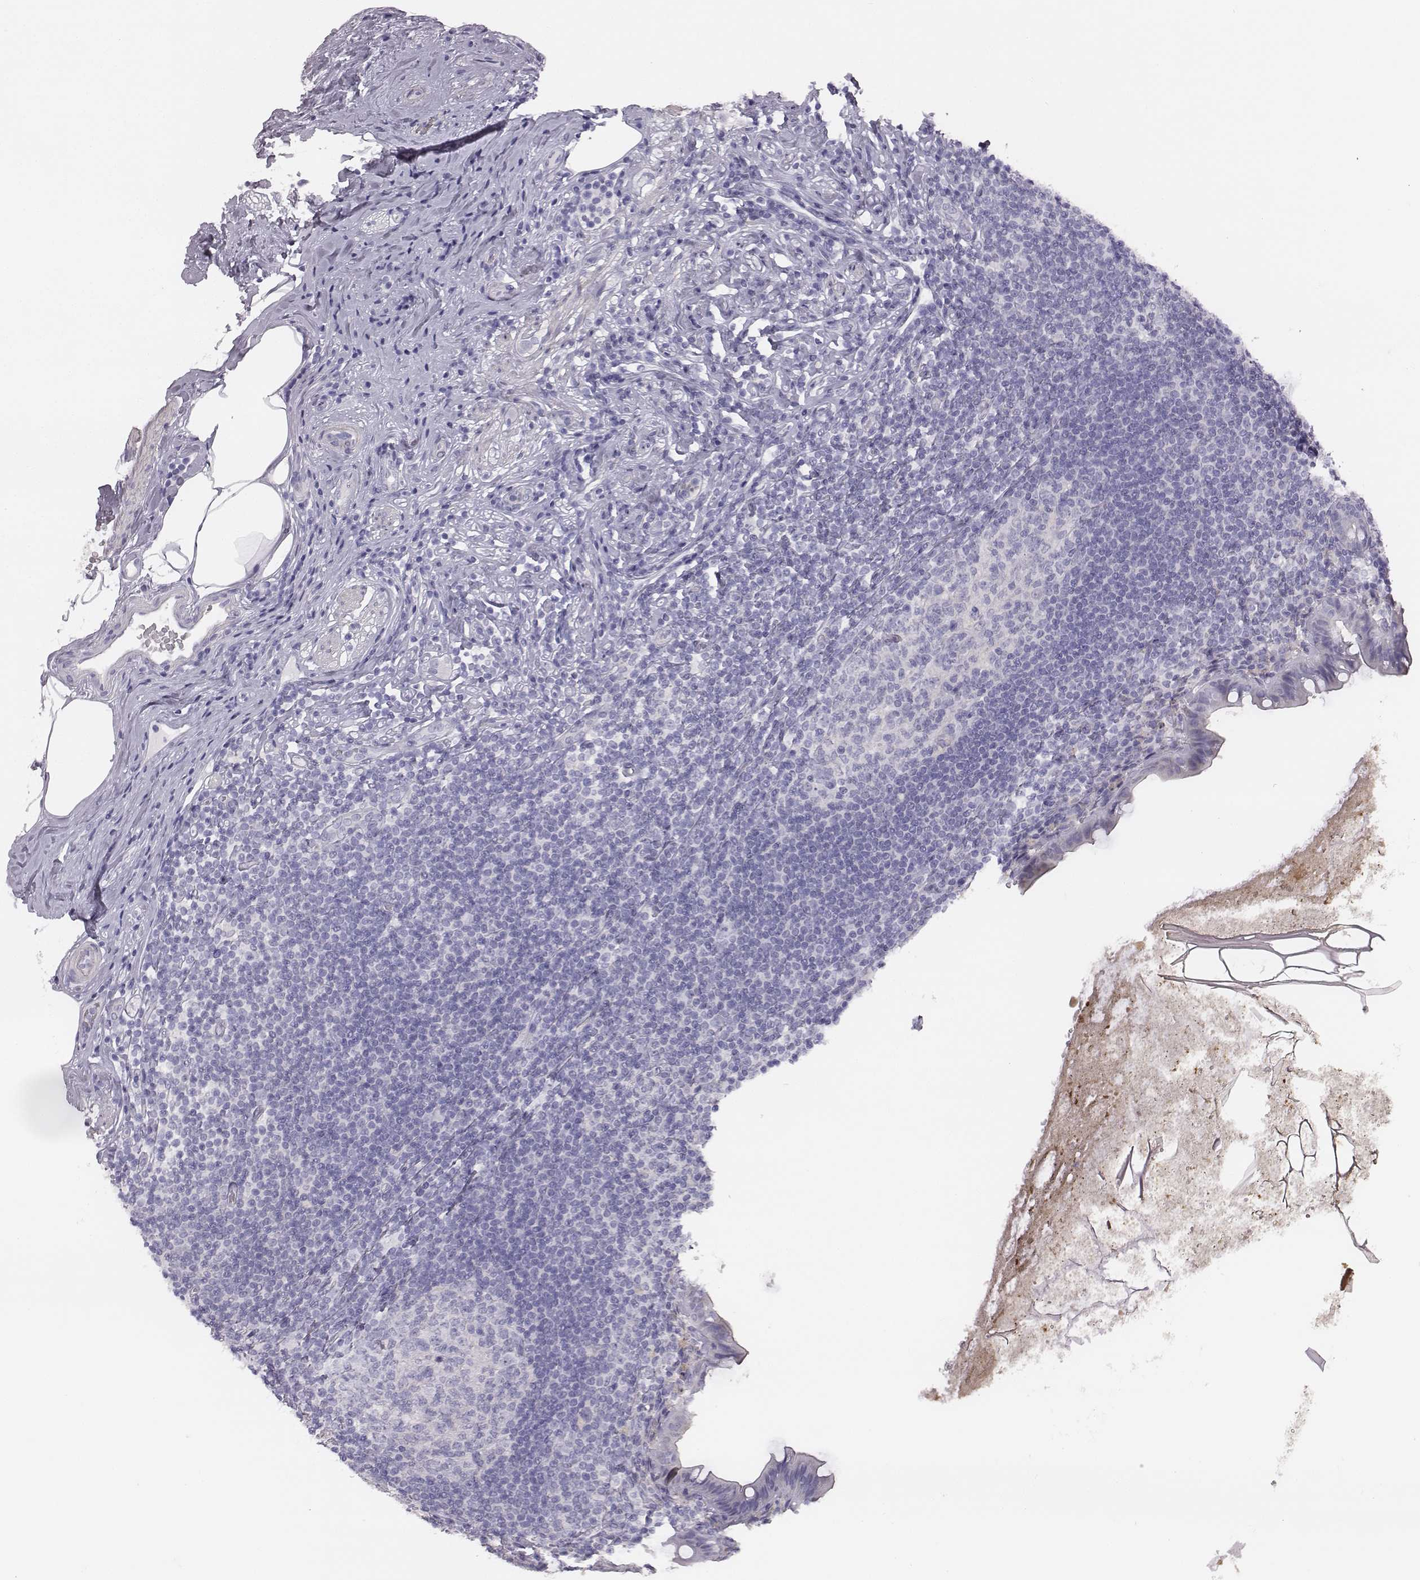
{"staining": {"intensity": "negative", "quantity": "none", "location": "none"}, "tissue": "appendix", "cell_type": "Glandular cells", "image_type": "normal", "snomed": [{"axis": "morphology", "description": "Normal tissue, NOS"}, {"axis": "topography", "description": "Appendix"}], "caption": "Glandular cells are negative for brown protein staining in benign appendix.", "gene": "ADAM7", "patient": {"sex": "male", "age": 47}}